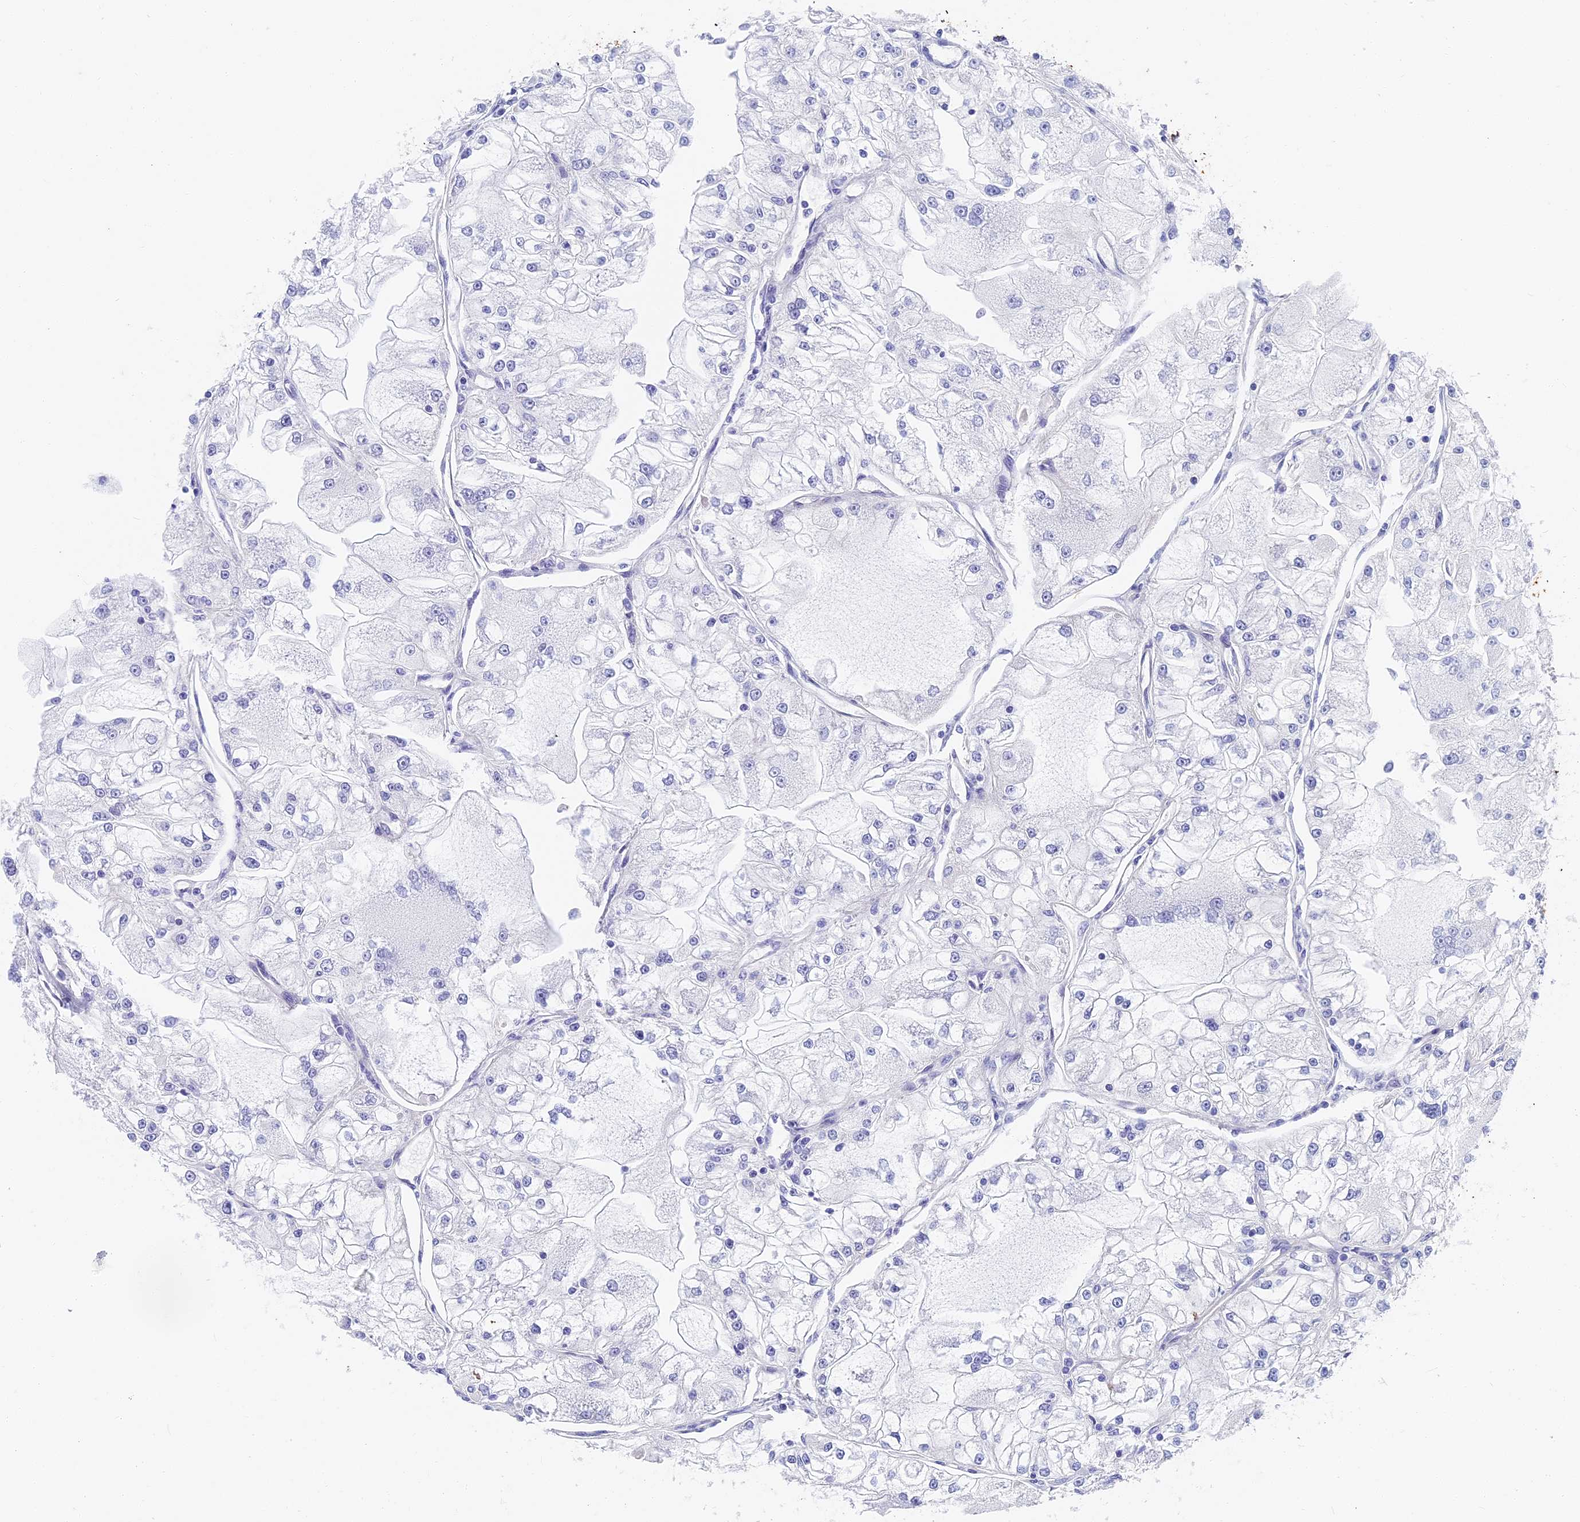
{"staining": {"intensity": "negative", "quantity": "none", "location": "none"}, "tissue": "renal cancer", "cell_type": "Tumor cells", "image_type": "cancer", "snomed": [{"axis": "morphology", "description": "Adenocarcinoma, NOS"}, {"axis": "topography", "description": "Kidney"}], "caption": "Tumor cells are negative for brown protein staining in renal adenocarcinoma.", "gene": "ITIH1", "patient": {"sex": "female", "age": 72}}